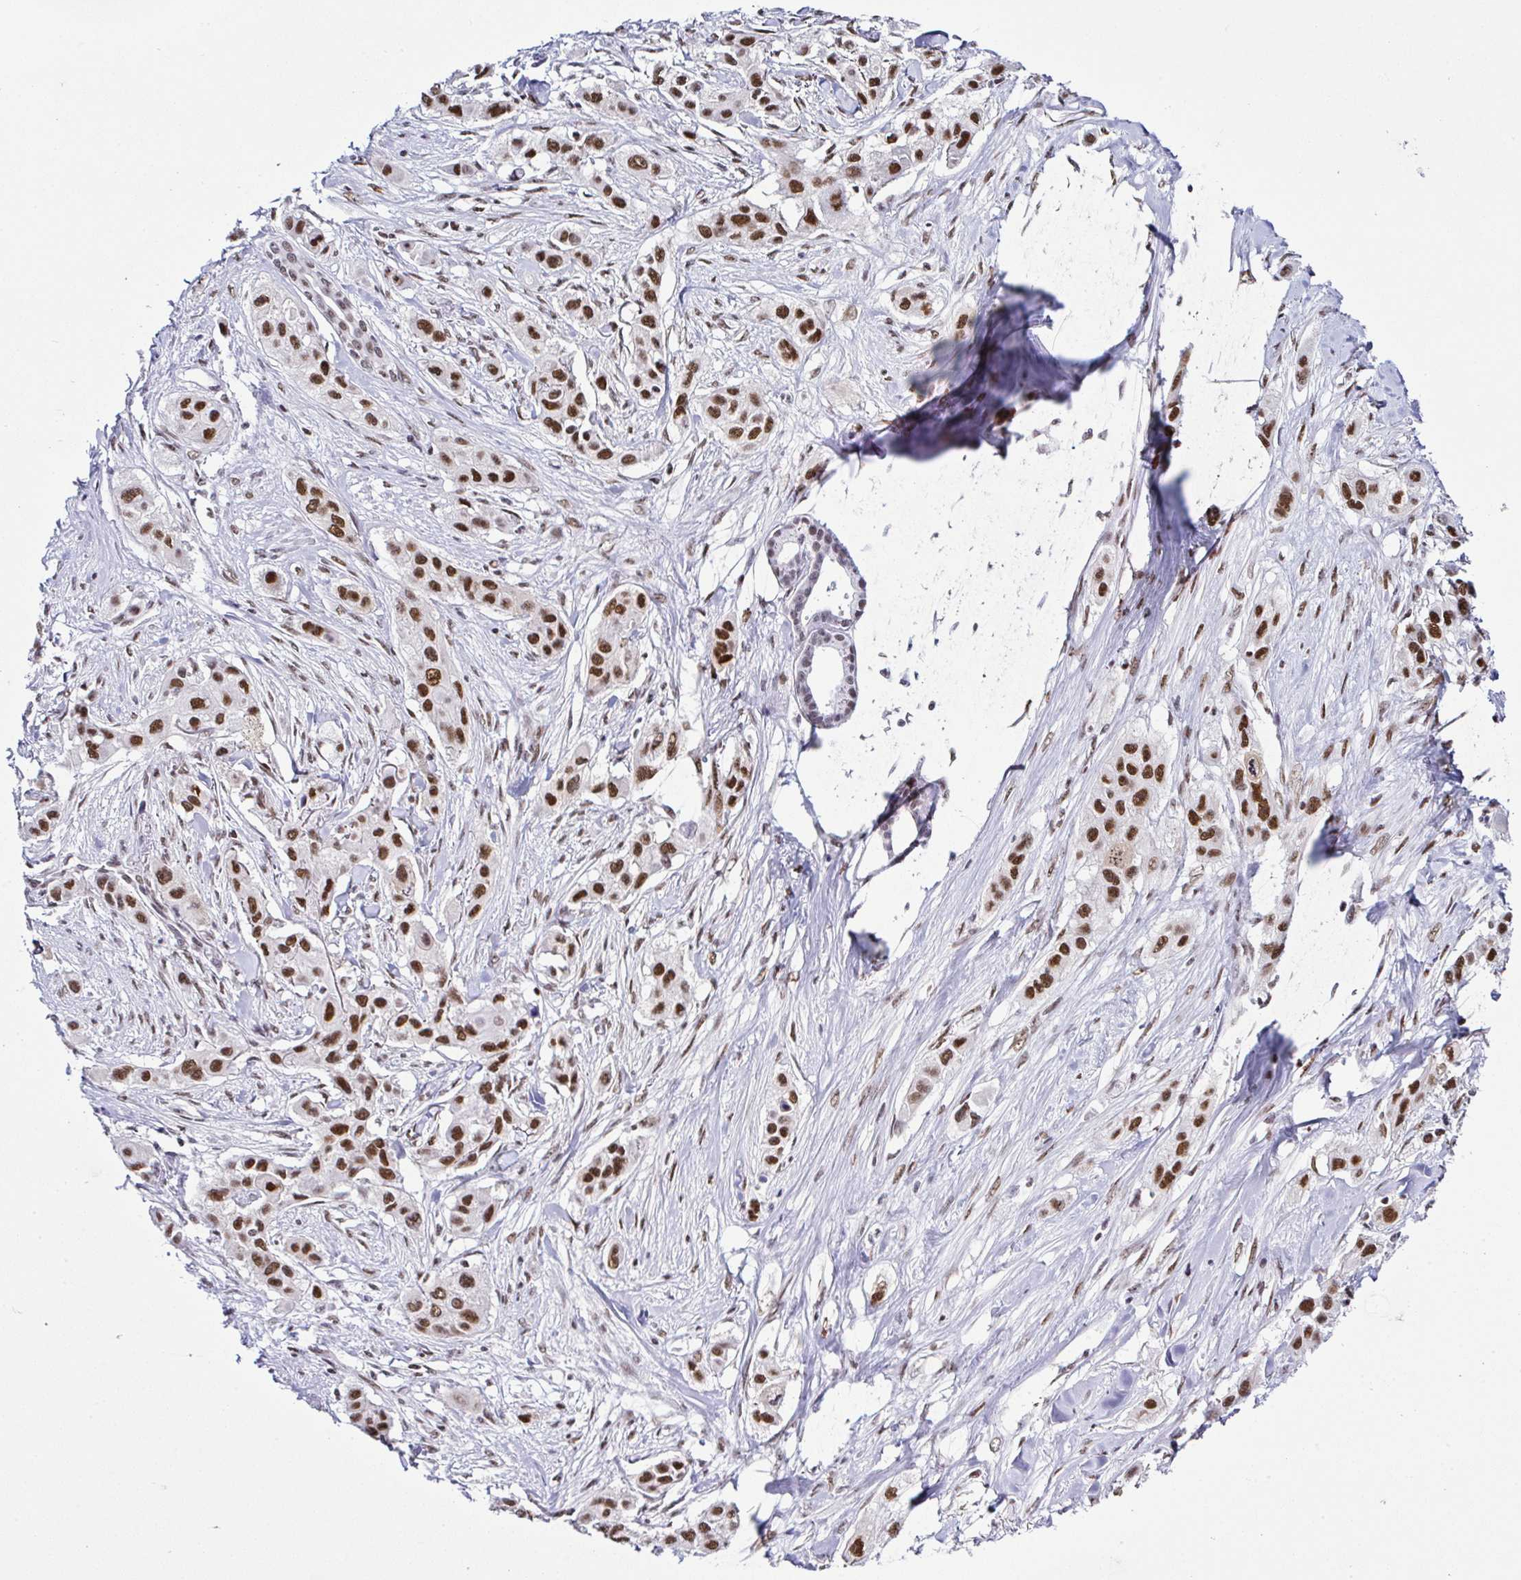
{"staining": {"intensity": "strong", "quantity": ">75%", "location": "nuclear"}, "tissue": "skin cancer", "cell_type": "Tumor cells", "image_type": "cancer", "snomed": [{"axis": "morphology", "description": "Squamous cell carcinoma, NOS"}, {"axis": "topography", "description": "Skin"}], "caption": "Protein analysis of skin cancer tissue shows strong nuclear staining in about >75% of tumor cells.", "gene": "DR1", "patient": {"sex": "male", "age": 63}}